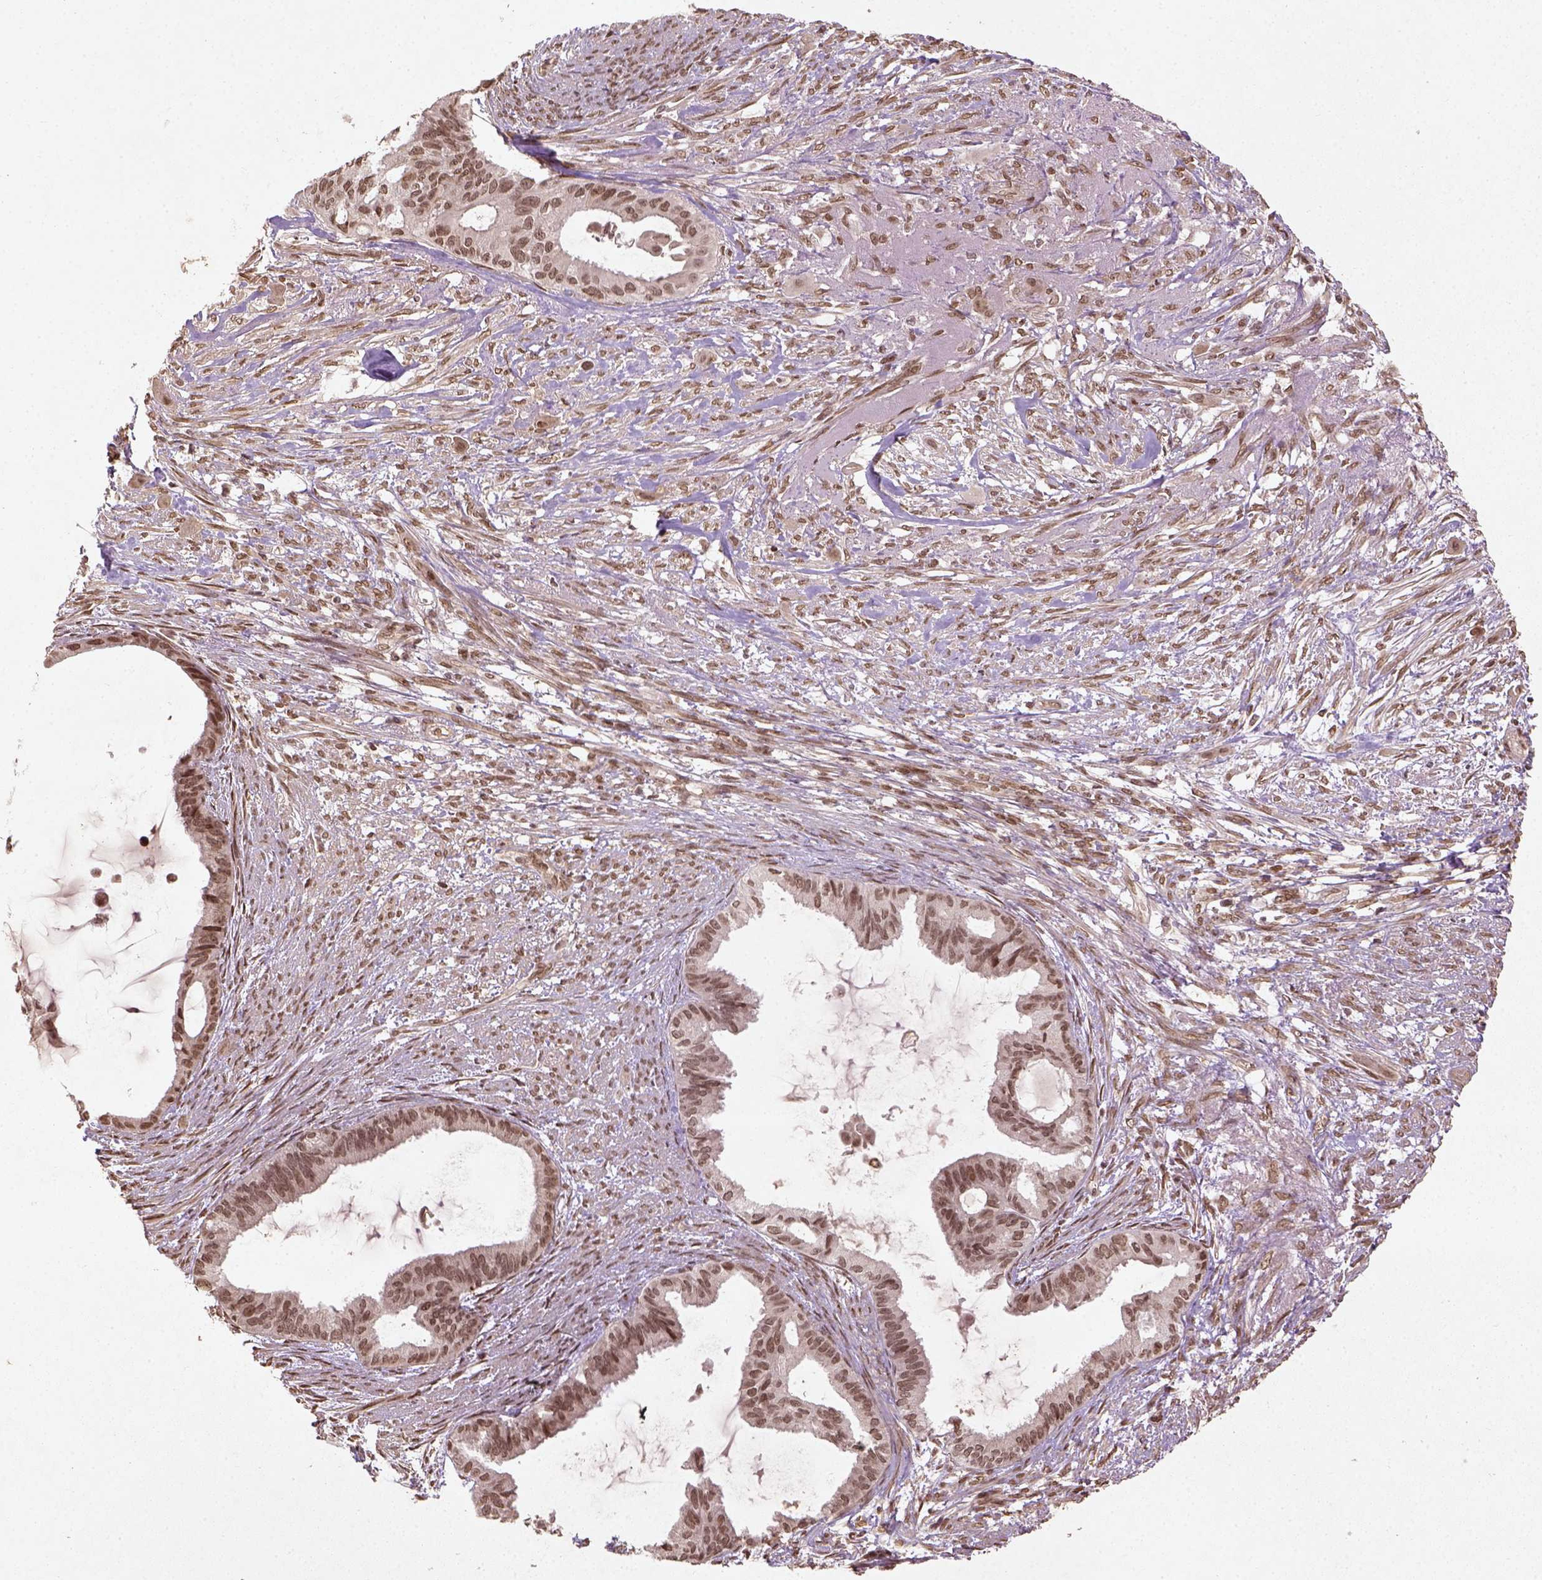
{"staining": {"intensity": "moderate", "quantity": ">75%", "location": "nuclear"}, "tissue": "endometrial cancer", "cell_type": "Tumor cells", "image_type": "cancer", "snomed": [{"axis": "morphology", "description": "Adenocarcinoma, NOS"}, {"axis": "topography", "description": "Endometrium"}], "caption": "High-magnification brightfield microscopy of endometrial cancer (adenocarcinoma) stained with DAB (3,3'-diaminobenzidine) (brown) and counterstained with hematoxylin (blue). tumor cells exhibit moderate nuclear positivity is appreciated in about>75% of cells.", "gene": "BANF1", "patient": {"sex": "female", "age": 86}}